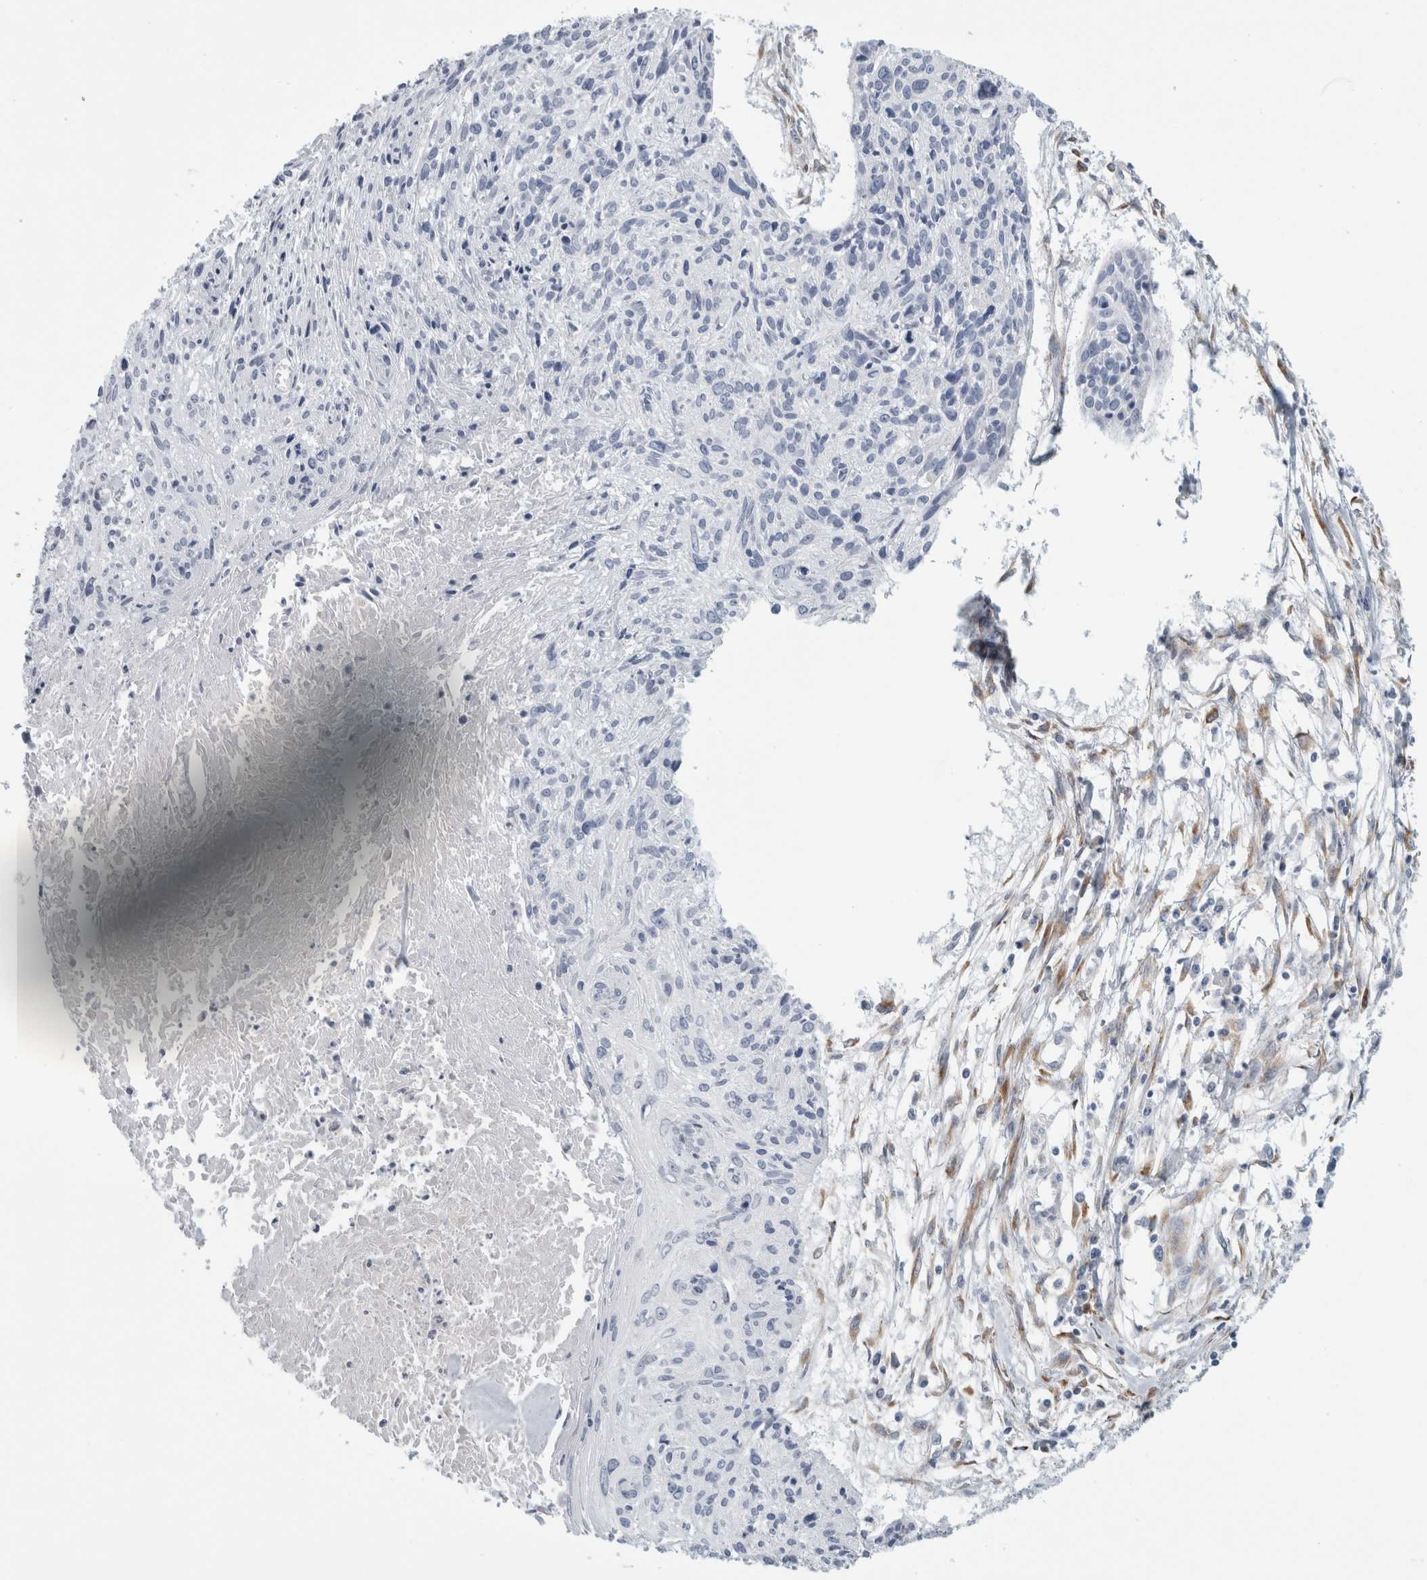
{"staining": {"intensity": "negative", "quantity": "none", "location": "none"}, "tissue": "cervical cancer", "cell_type": "Tumor cells", "image_type": "cancer", "snomed": [{"axis": "morphology", "description": "Squamous cell carcinoma, NOS"}, {"axis": "topography", "description": "Cervix"}], "caption": "Tumor cells are negative for protein expression in human cervical cancer.", "gene": "B3GNT3", "patient": {"sex": "female", "age": 51}}